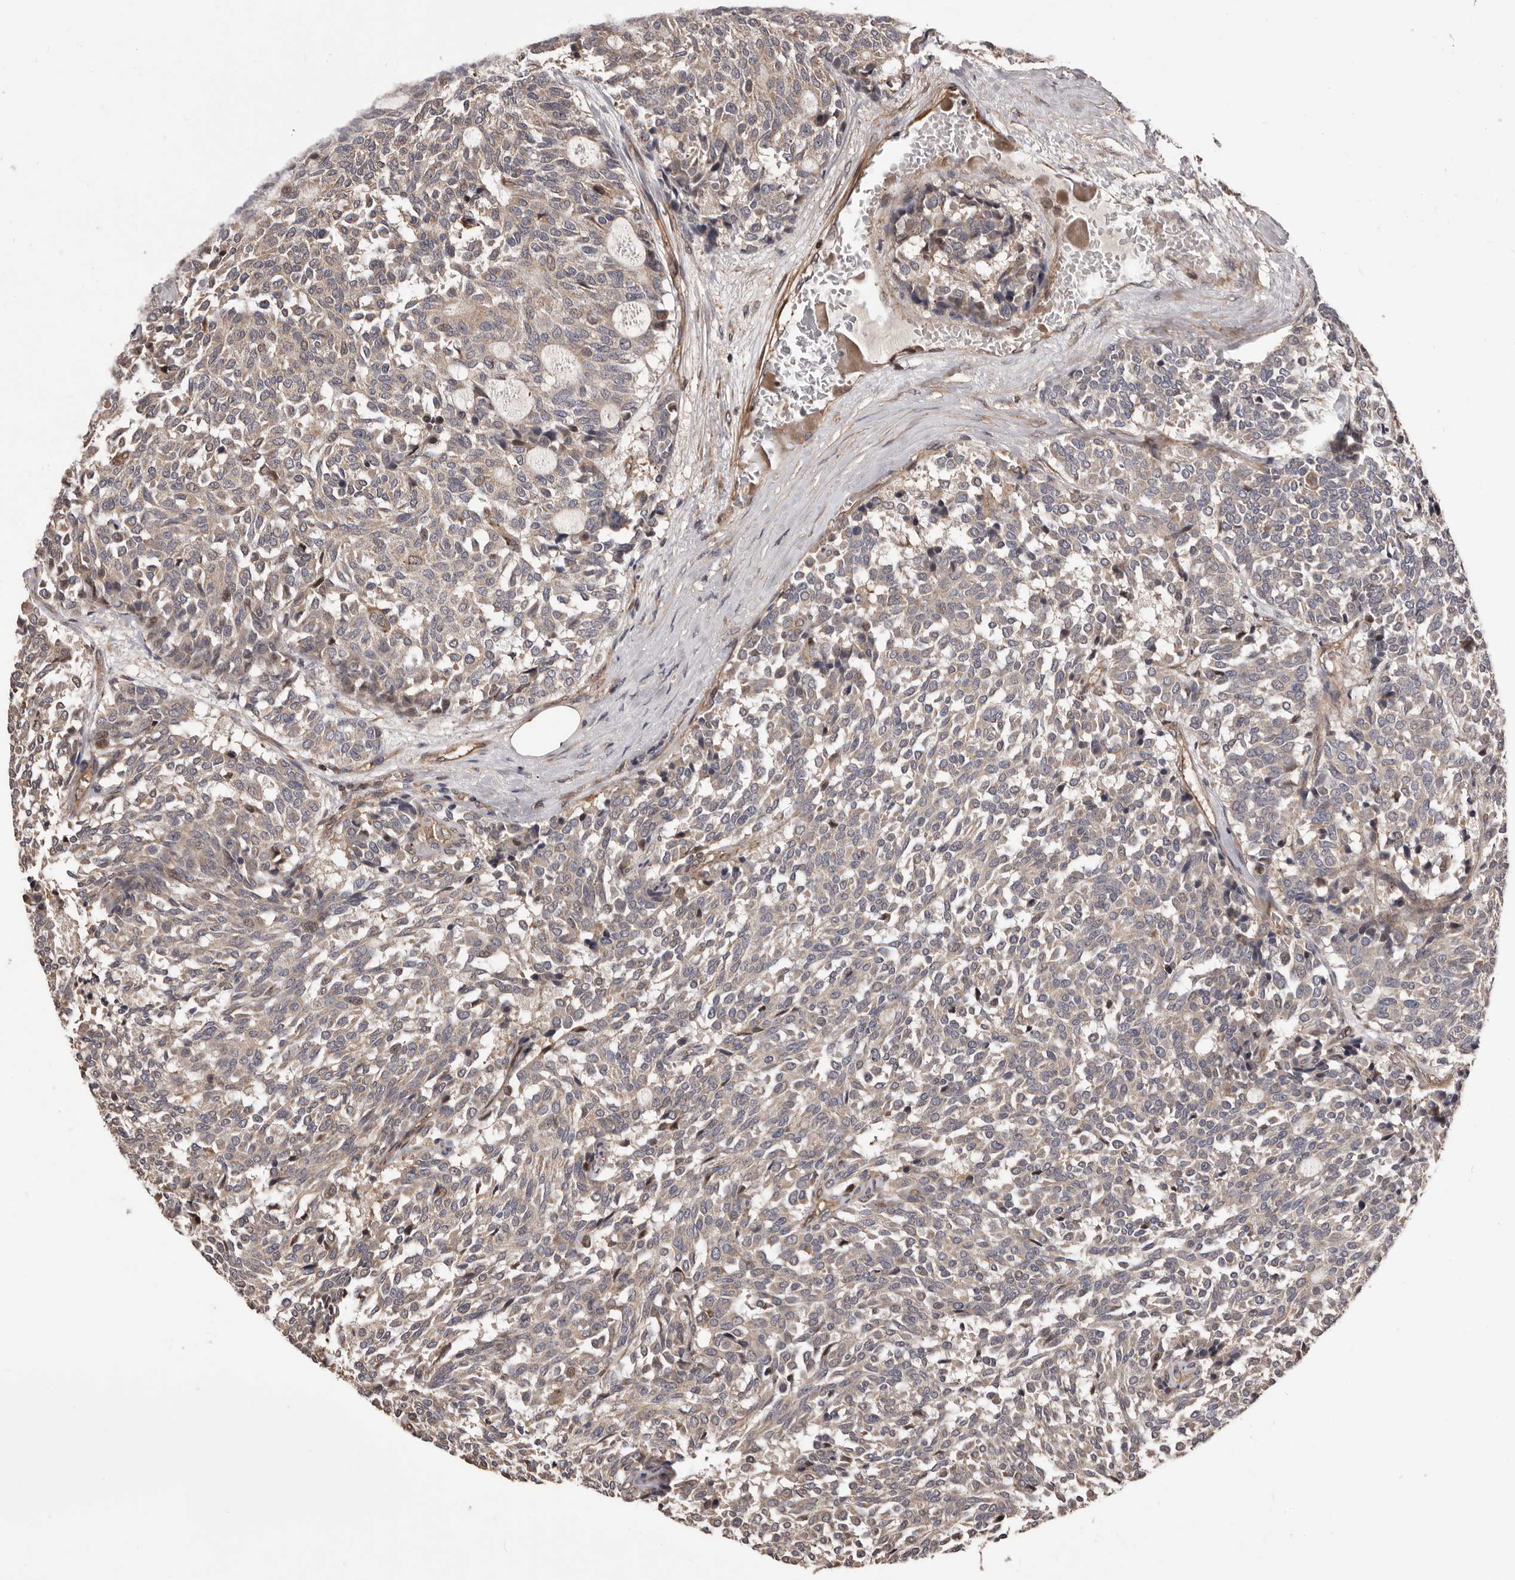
{"staining": {"intensity": "weak", "quantity": "<25%", "location": "cytoplasmic/membranous,nuclear"}, "tissue": "carcinoid", "cell_type": "Tumor cells", "image_type": "cancer", "snomed": [{"axis": "morphology", "description": "Carcinoid, malignant, NOS"}, {"axis": "topography", "description": "Pancreas"}], "caption": "Human carcinoid stained for a protein using immunohistochemistry reveals no positivity in tumor cells.", "gene": "ADAMTS2", "patient": {"sex": "female", "age": 54}}